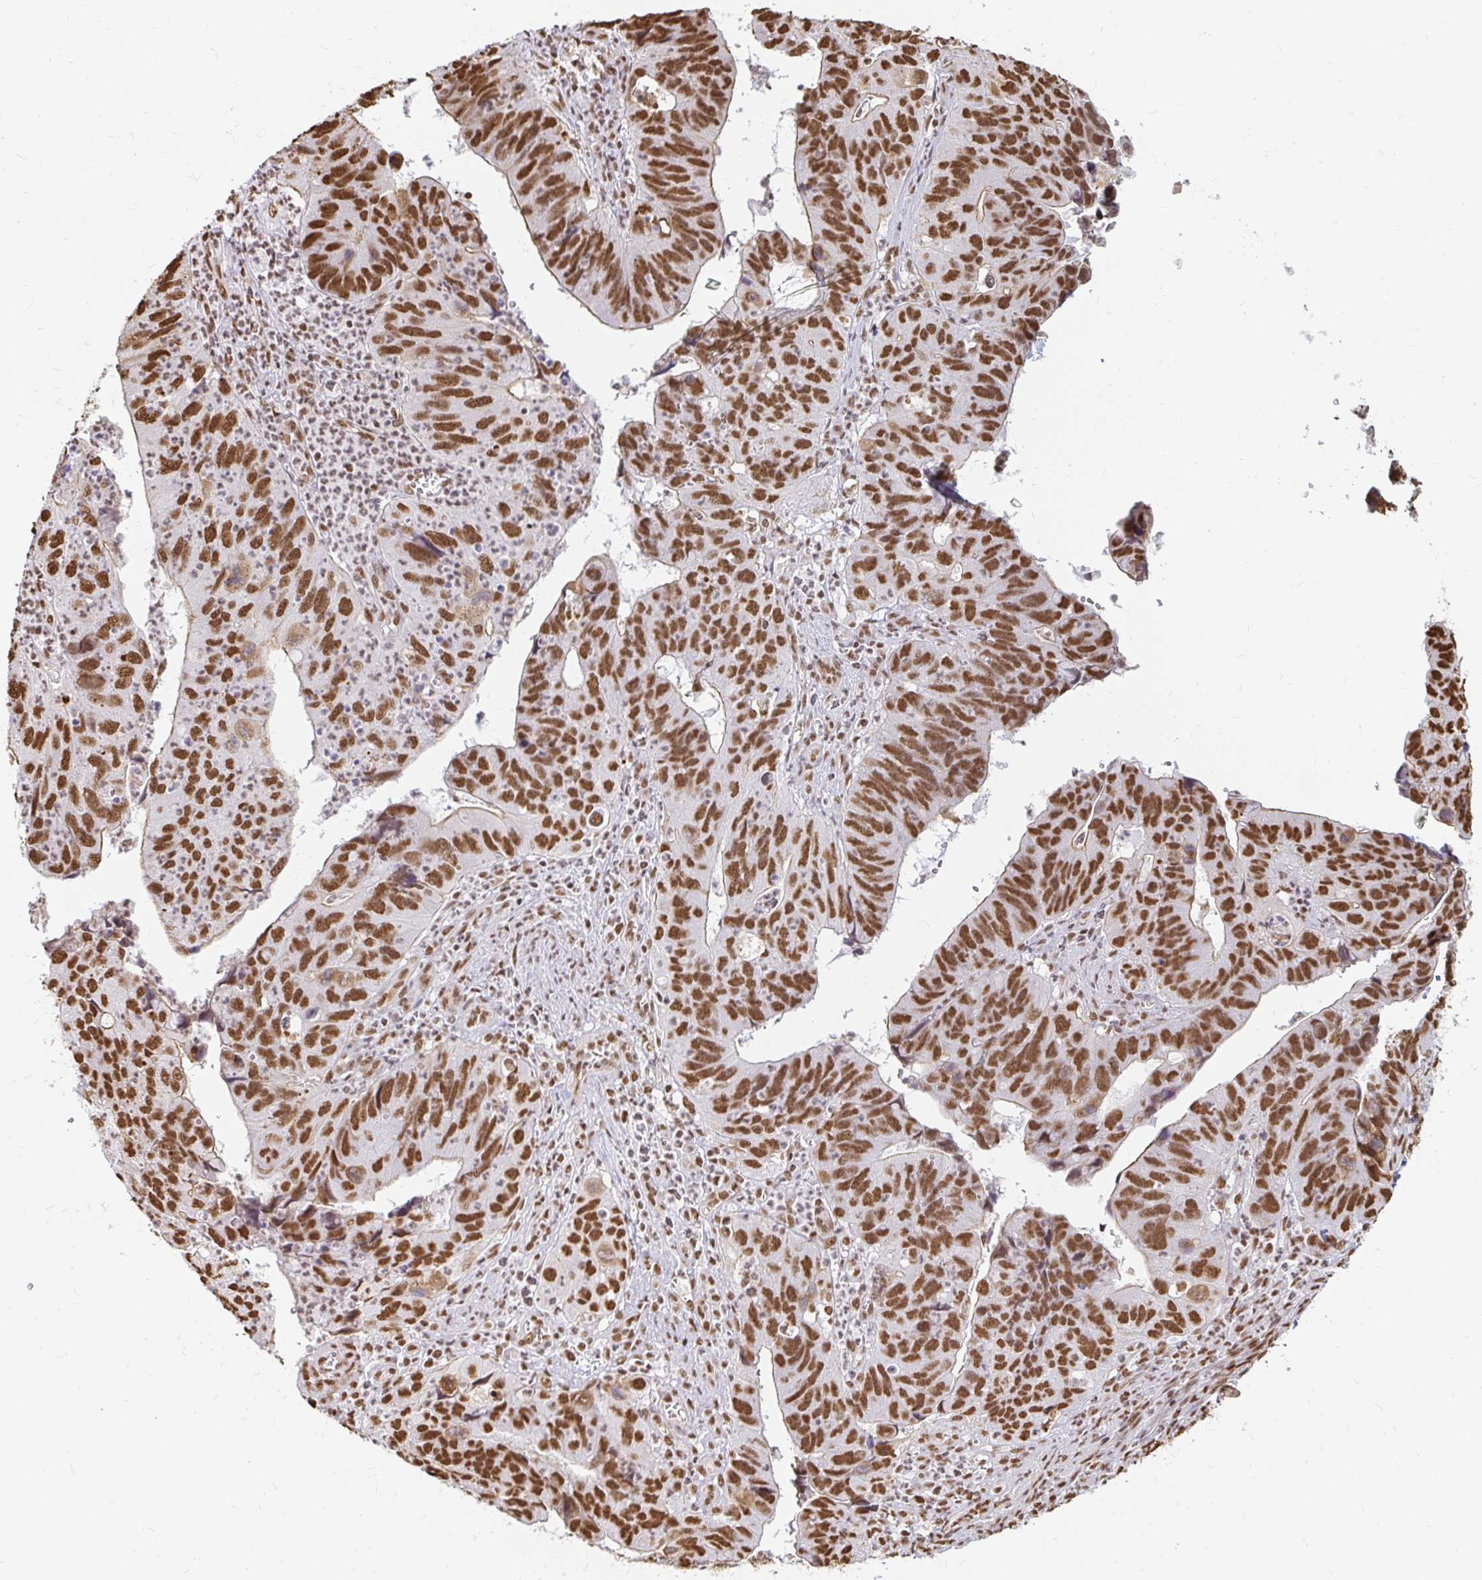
{"staining": {"intensity": "strong", "quantity": ">75%", "location": "nuclear"}, "tissue": "stomach cancer", "cell_type": "Tumor cells", "image_type": "cancer", "snomed": [{"axis": "morphology", "description": "Adenocarcinoma, NOS"}, {"axis": "topography", "description": "Stomach"}], "caption": "The histopathology image displays a brown stain indicating the presence of a protein in the nuclear of tumor cells in adenocarcinoma (stomach).", "gene": "HNRNPU", "patient": {"sex": "male", "age": 59}}